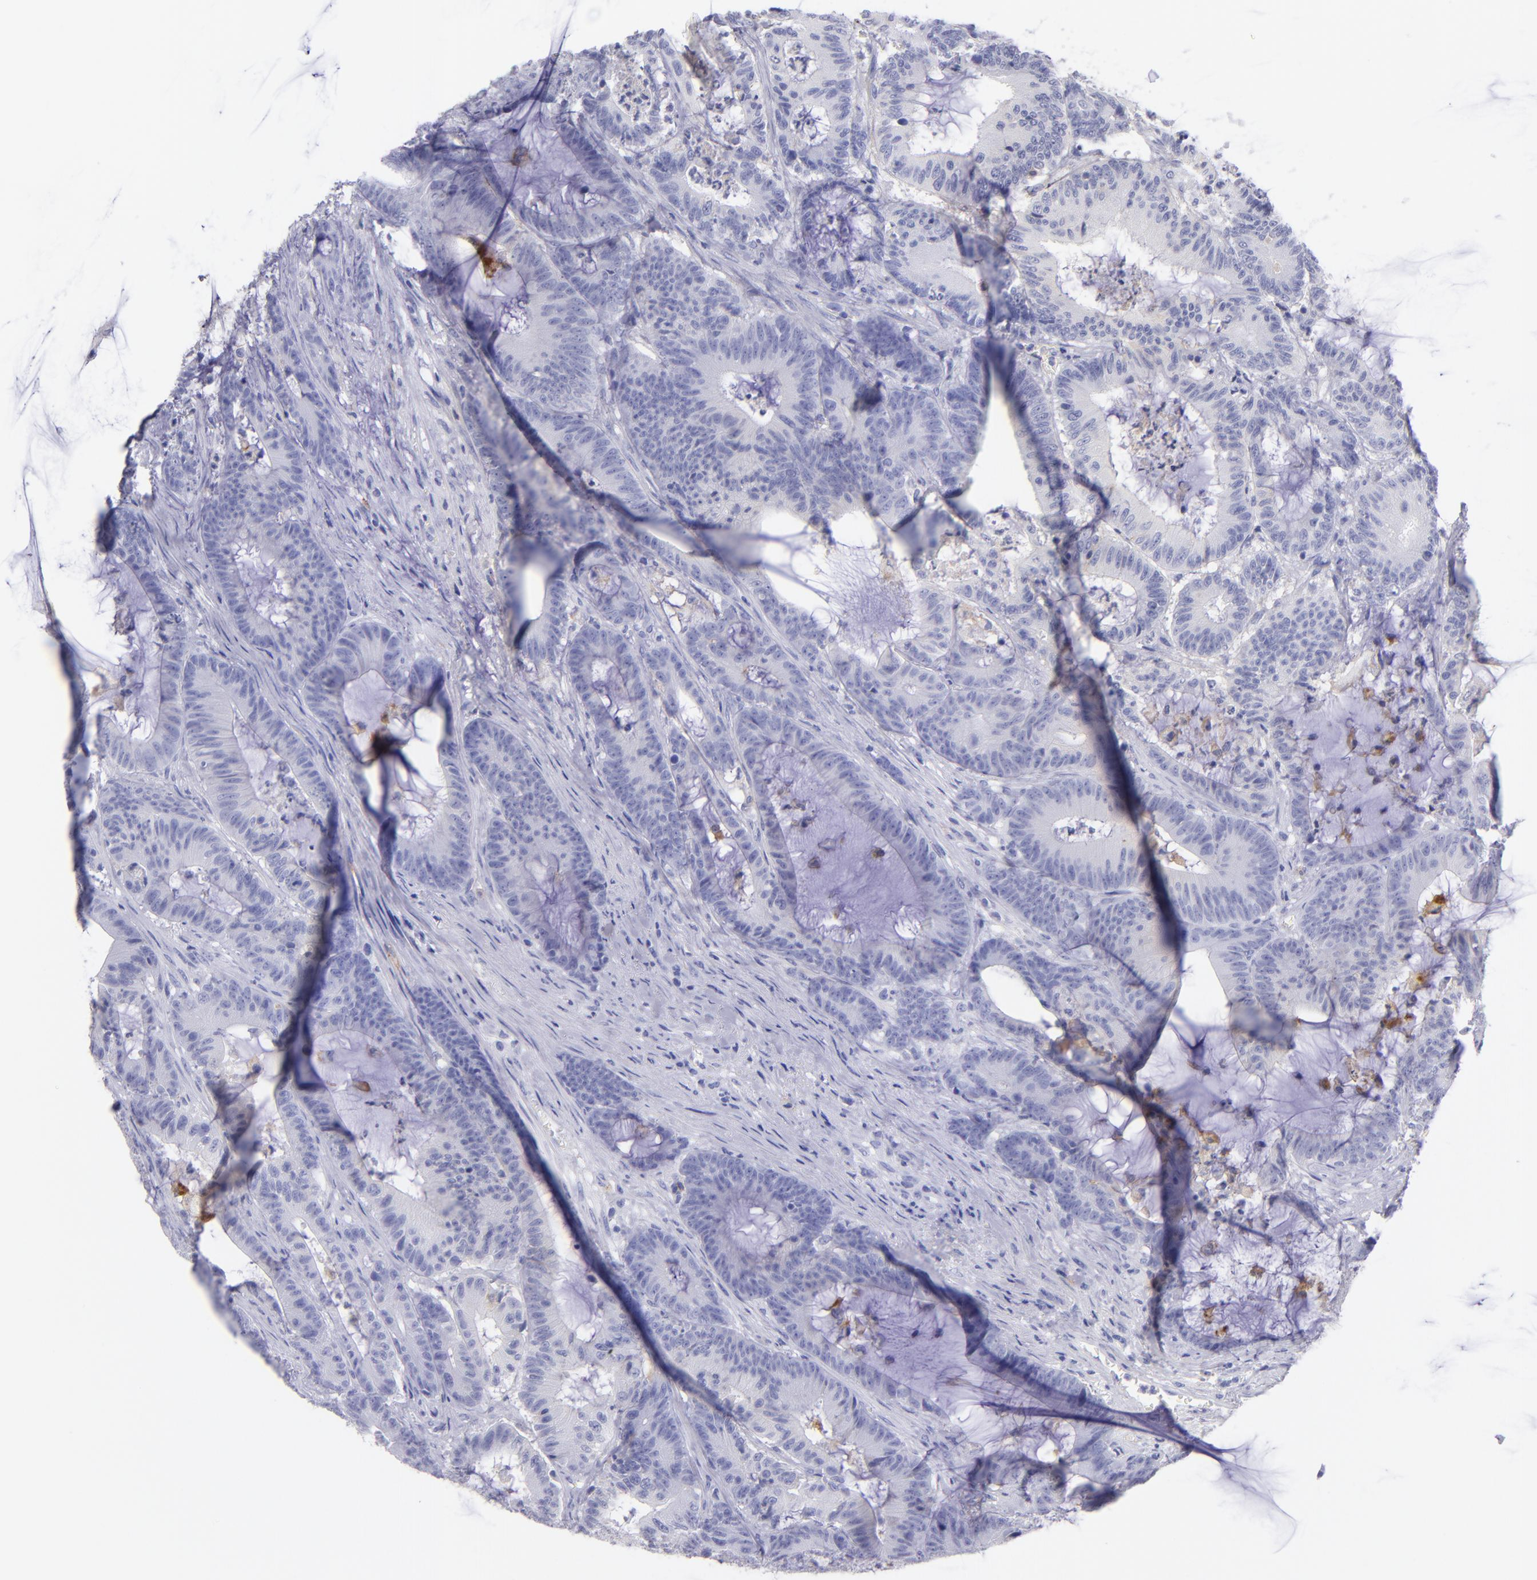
{"staining": {"intensity": "negative", "quantity": "none", "location": "none"}, "tissue": "colorectal cancer", "cell_type": "Tumor cells", "image_type": "cancer", "snomed": [{"axis": "morphology", "description": "Adenocarcinoma, NOS"}, {"axis": "topography", "description": "Colon"}], "caption": "Tumor cells are negative for brown protein staining in adenocarcinoma (colorectal).", "gene": "CD82", "patient": {"sex": "female", "age": 84}}